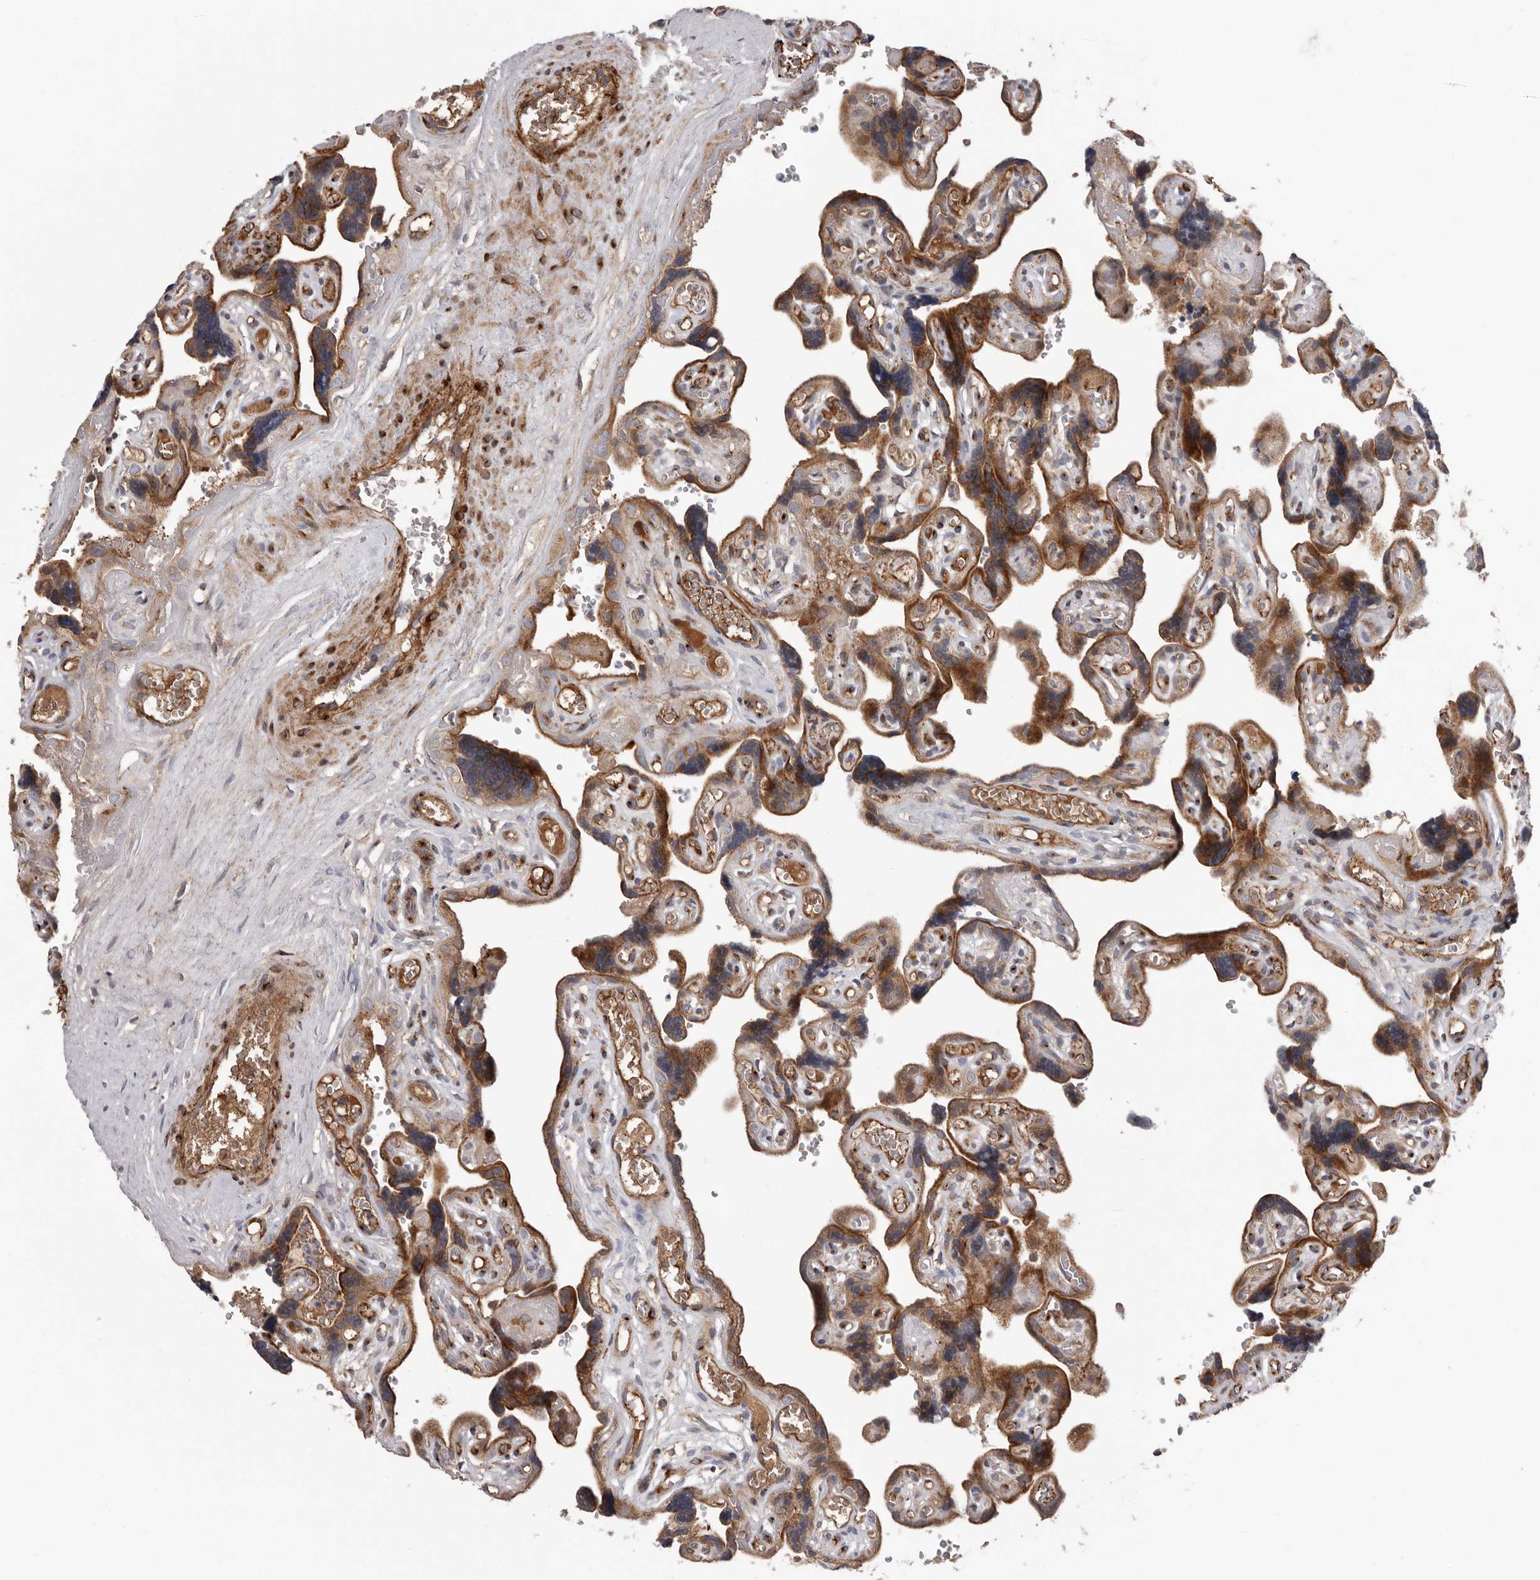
{"staining": {"intensity": "strong", "quantity": ">75%", "location": "cytoplasmic/membranous"}, "tissue": "placenta", "cell_type": "Trophoblastic cells", "image_type": "normal", "snomed": [{"axis": "morphology", "description": "Normal tissue, NOS"}, {"axis": "topography", "description": "Placenta"}], "caption": "Protein staining demonstrates strong cytoplasmic/membranous expression in approximately >75% of trophoblastic cells in normal placenta. The protein of interest is stained brown, and the nuclei are stained in blue (DAB IHC with brightfield microscopy, high magnification).", "gene": "ATXN3L", "patient": {"sex": "female", "age": 30}}